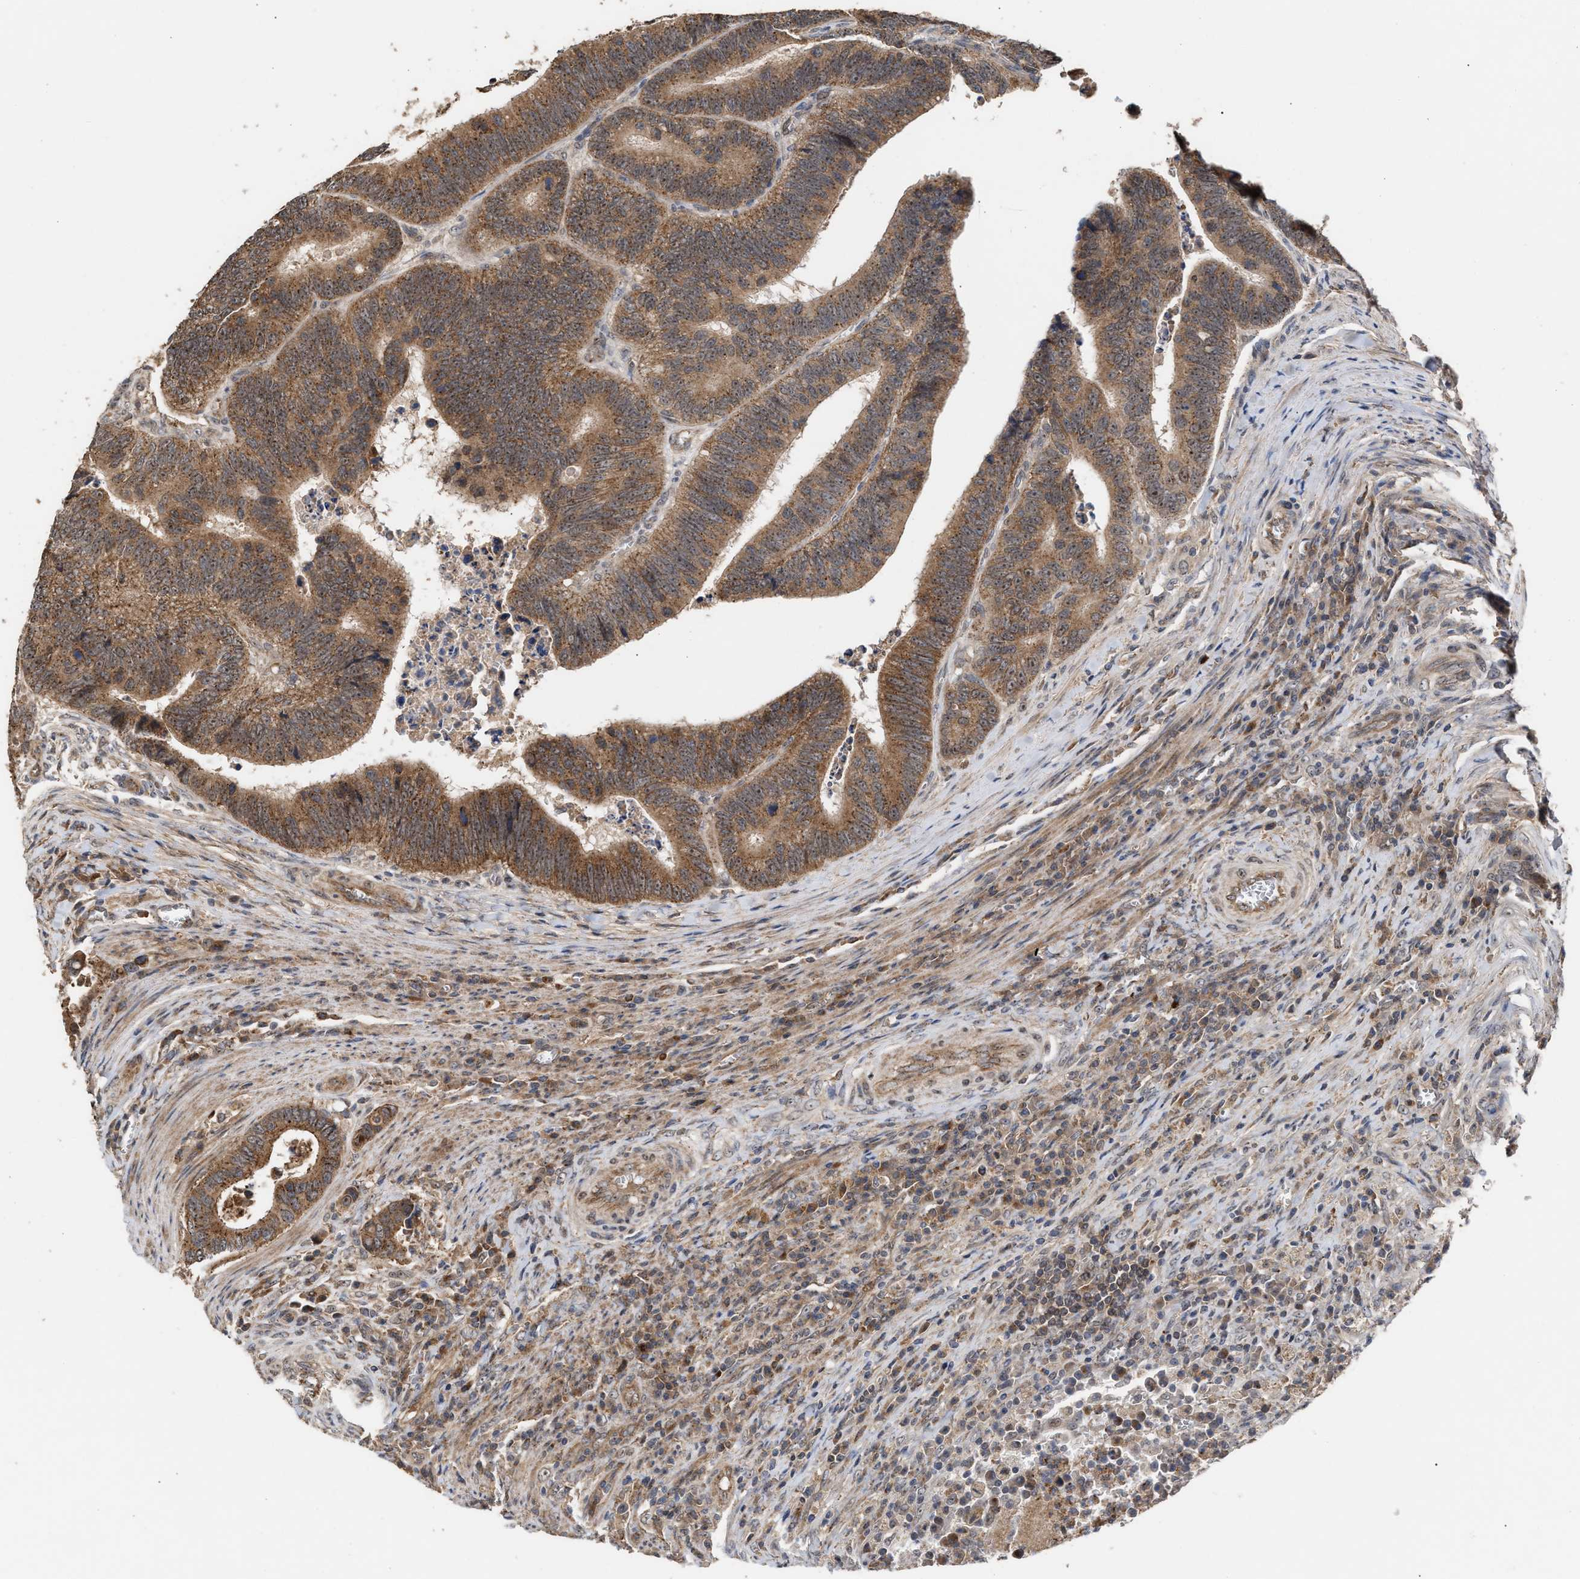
{"staining": {"intensity": "strong", "quantity": ">75%", "location": "cytoplasmic/membranous,nuclear"}, "tissue": "colorectal cancer", "cell_type": "Tumor cells", "image_type": "cancer", "snomed": [{"axis": "morphology", "description": "Inflammation, NOS"}, {"axis": "morphology", "description": "Adenocarcinoma, NOS"}, {"axis": "topography", "description": "Colon"}], "caption": "This is an image of IHC staining of colorectal adenocarcinoma, which shows strong expression in the cytoplasmic/membranous and nuclear of tumor cells.", "gene": "EXOSC2", "patient": {"sex": "male", "age": 72}}